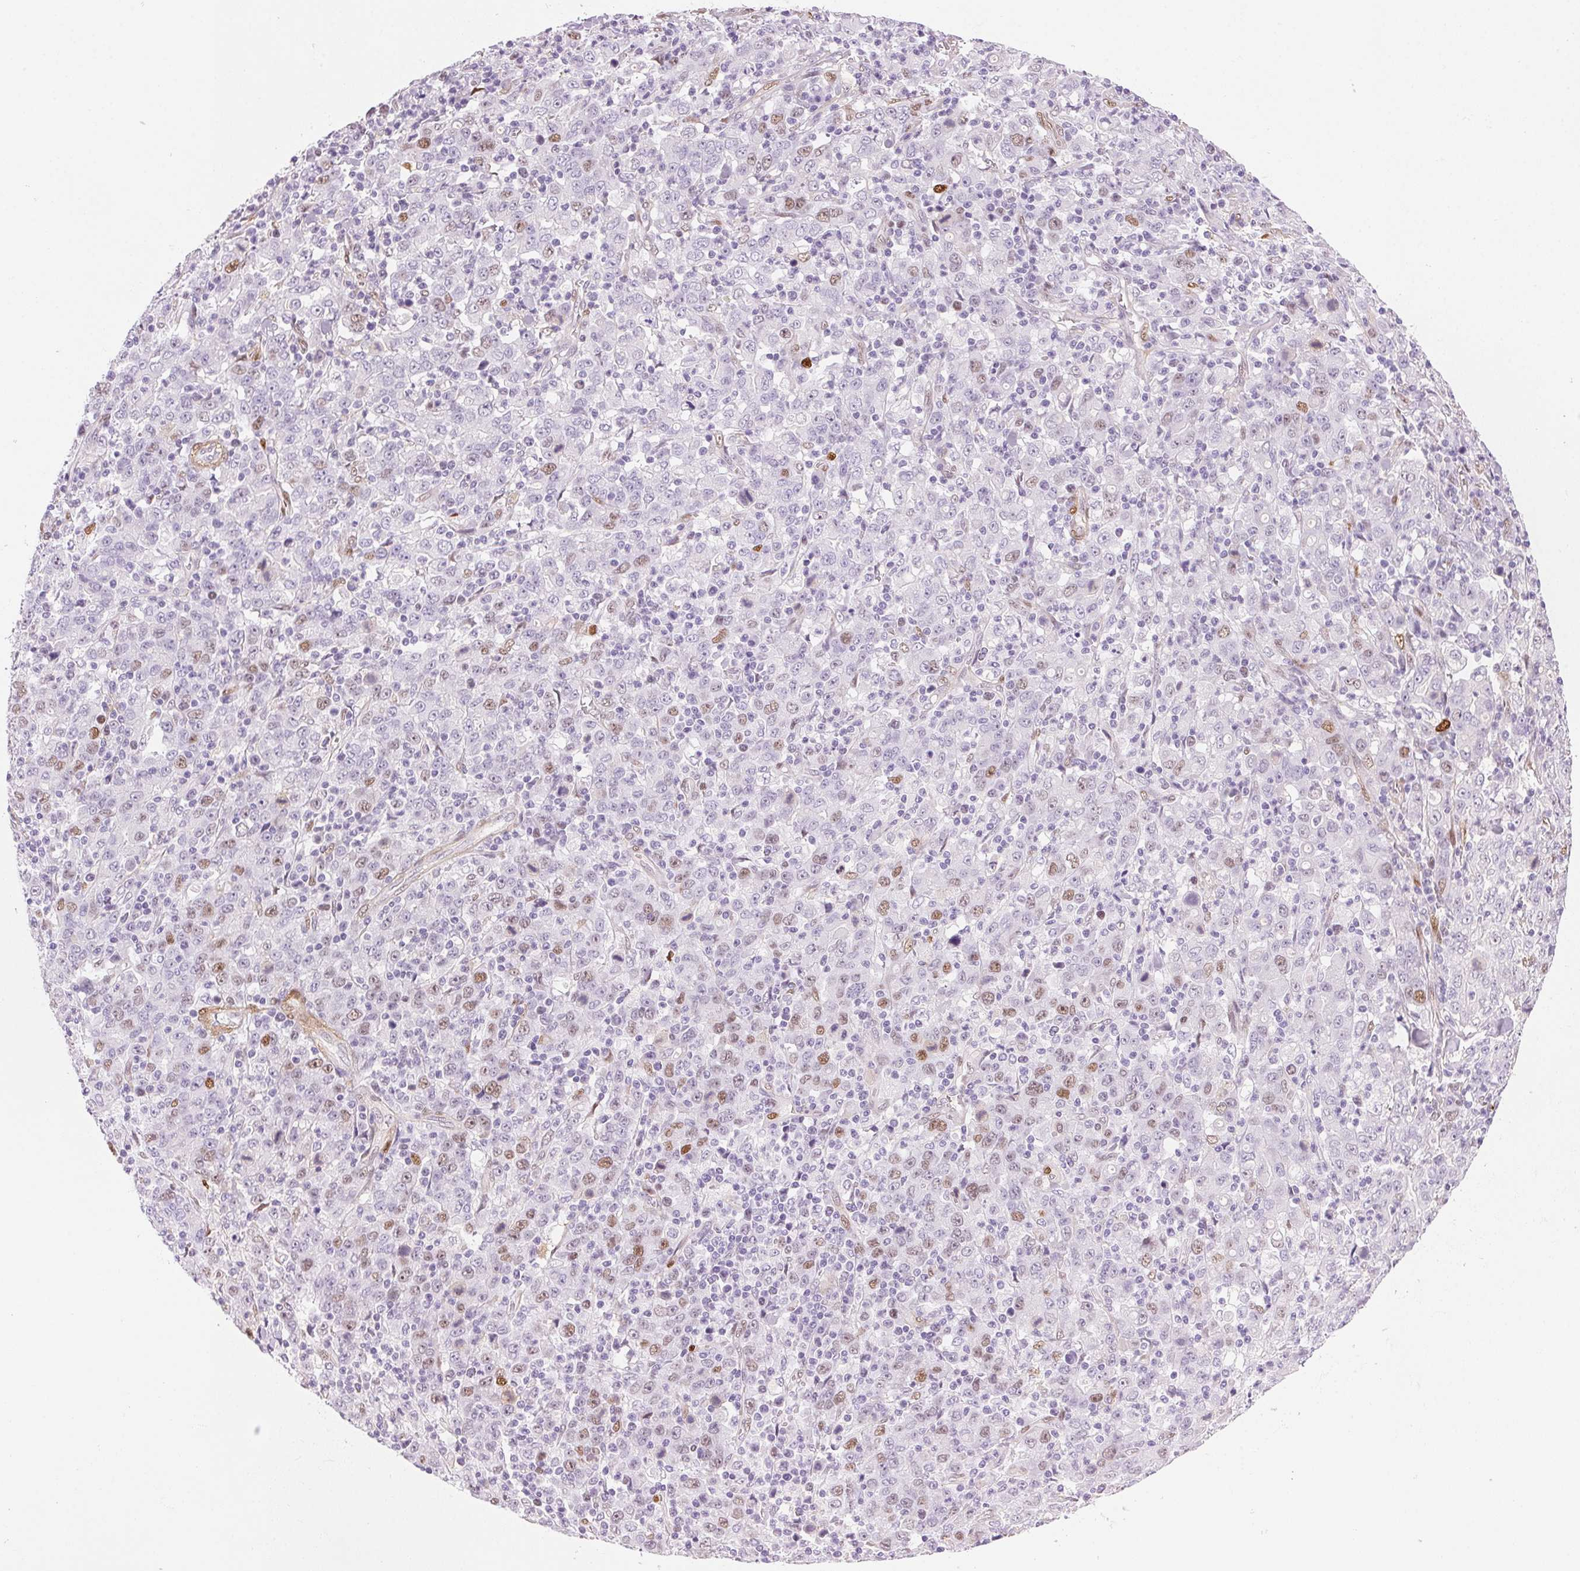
{"staining": {"intensity": "moderate", "quantity": "<25%", "location": "nuclear"}, "tissue": "stomach cancer", "cell_type": "Tumor cells", "image_type": "cancer", "snomed": [{"axis": "morphology", "description": "Adenocarcinoma, NOS"}, {"axis": "topography", "description": "Stomach, upper"}], "caption": "Moderate nuclear protein staining is present in about <25% of tumor cells in stomach cancer (adenocarcinoma). (brown staining indicates protein expression, while blue staining denotes nuclei).", "gene": "SMTN", "patient": {"sex": "male", "age": 69}}